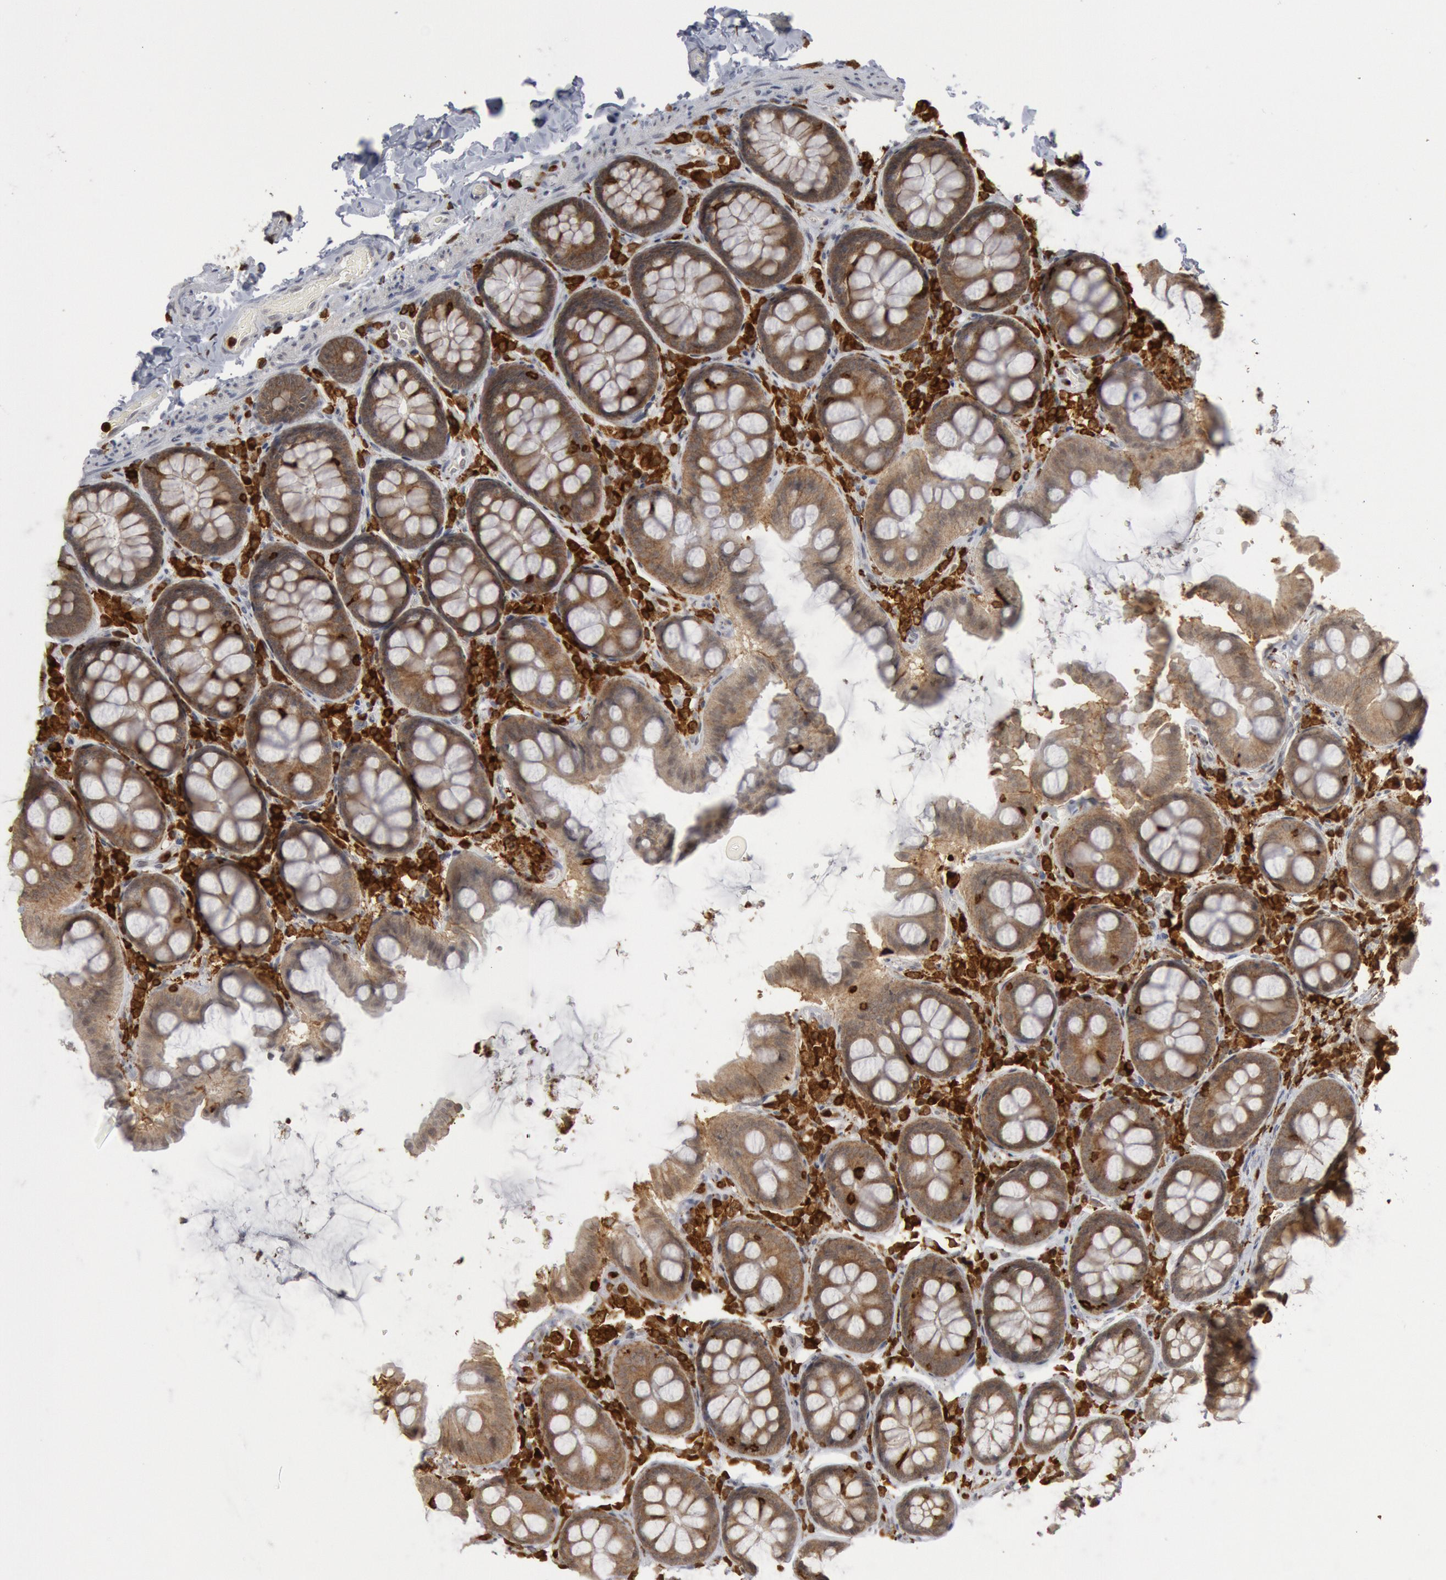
{"staining": {"intensity": "negative", "quantity": "none", "location": "none"}, "tissue": "colon", "cell_type": "Endothelial cells", "image_type": "normal", "snomed": [{"axis": "morphology", "description": "Normal tissue, NOS"}, {"axis": "topography", "description": "Colon"}], "caption": "Colon was stained to show a protein in brown. There is no significant expression in endothelial cells. The staining is performed using DAB brown chromogen with nuclei counter-stained in using hematoxylin.", "gene": "PTPN6", "patient": {"sex": "female", "age": 61}}